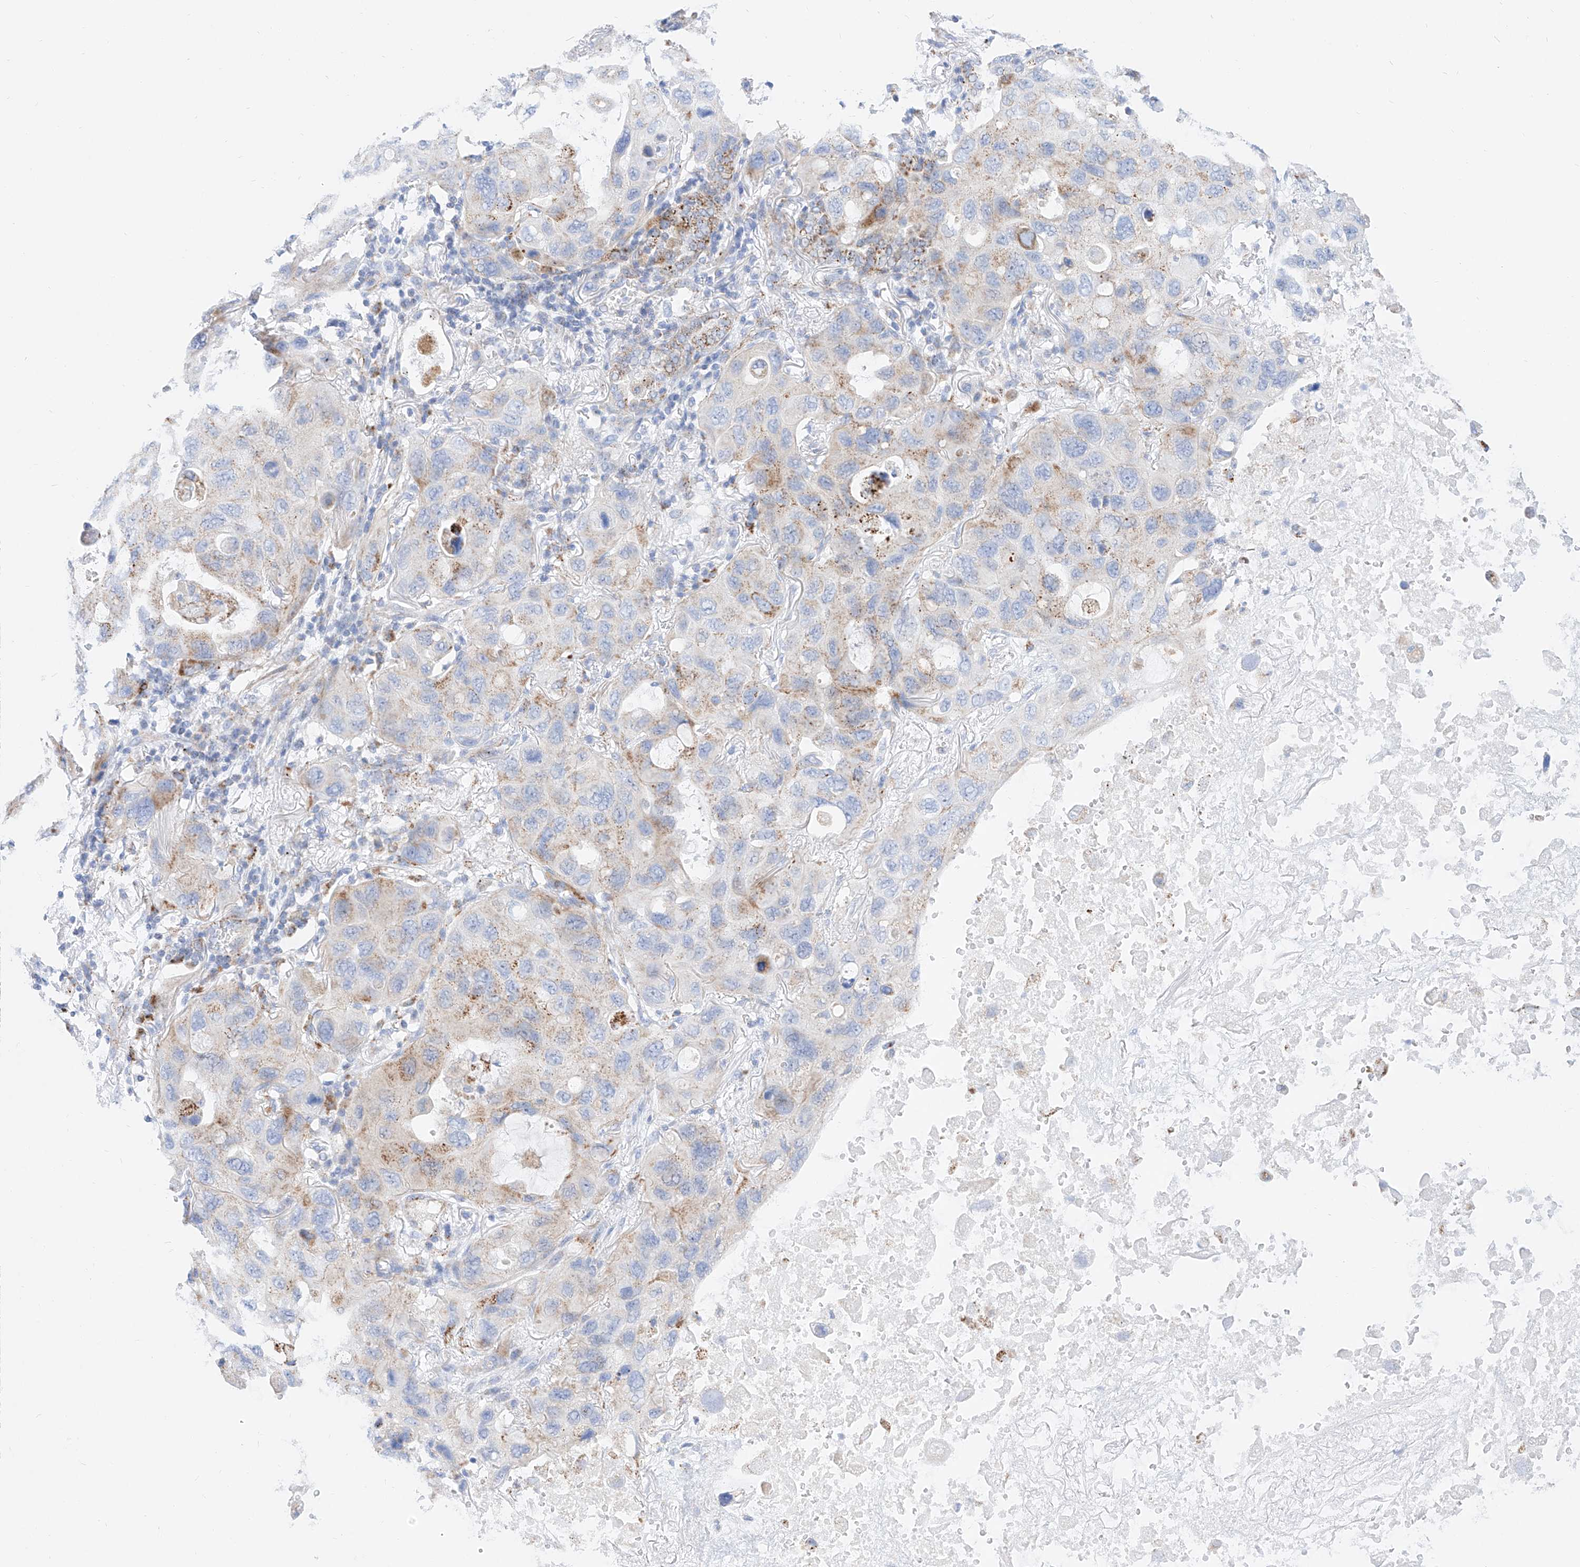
{"staining": {"intensity": "weak", "quantity": "25%-75%", "location": "cytoplasmic/membranous"}, "tissue": "lung cancer", "cell_type": "Tumor cells", "image_type": "cancer", "snomed": [{"axis": "morphology", "description": "Squamous cell carcinoma, NOS"}, {"axis": "topography", "description": "Lung"}], "caption": "This is a histology image of IHC staining of lung squamous cell carcinoma, which shows weak staining in the cytoplasmic/membranous of tumor cells.", "gene": "C6orf62", "patient": {"sex": "female", "age": 73}}